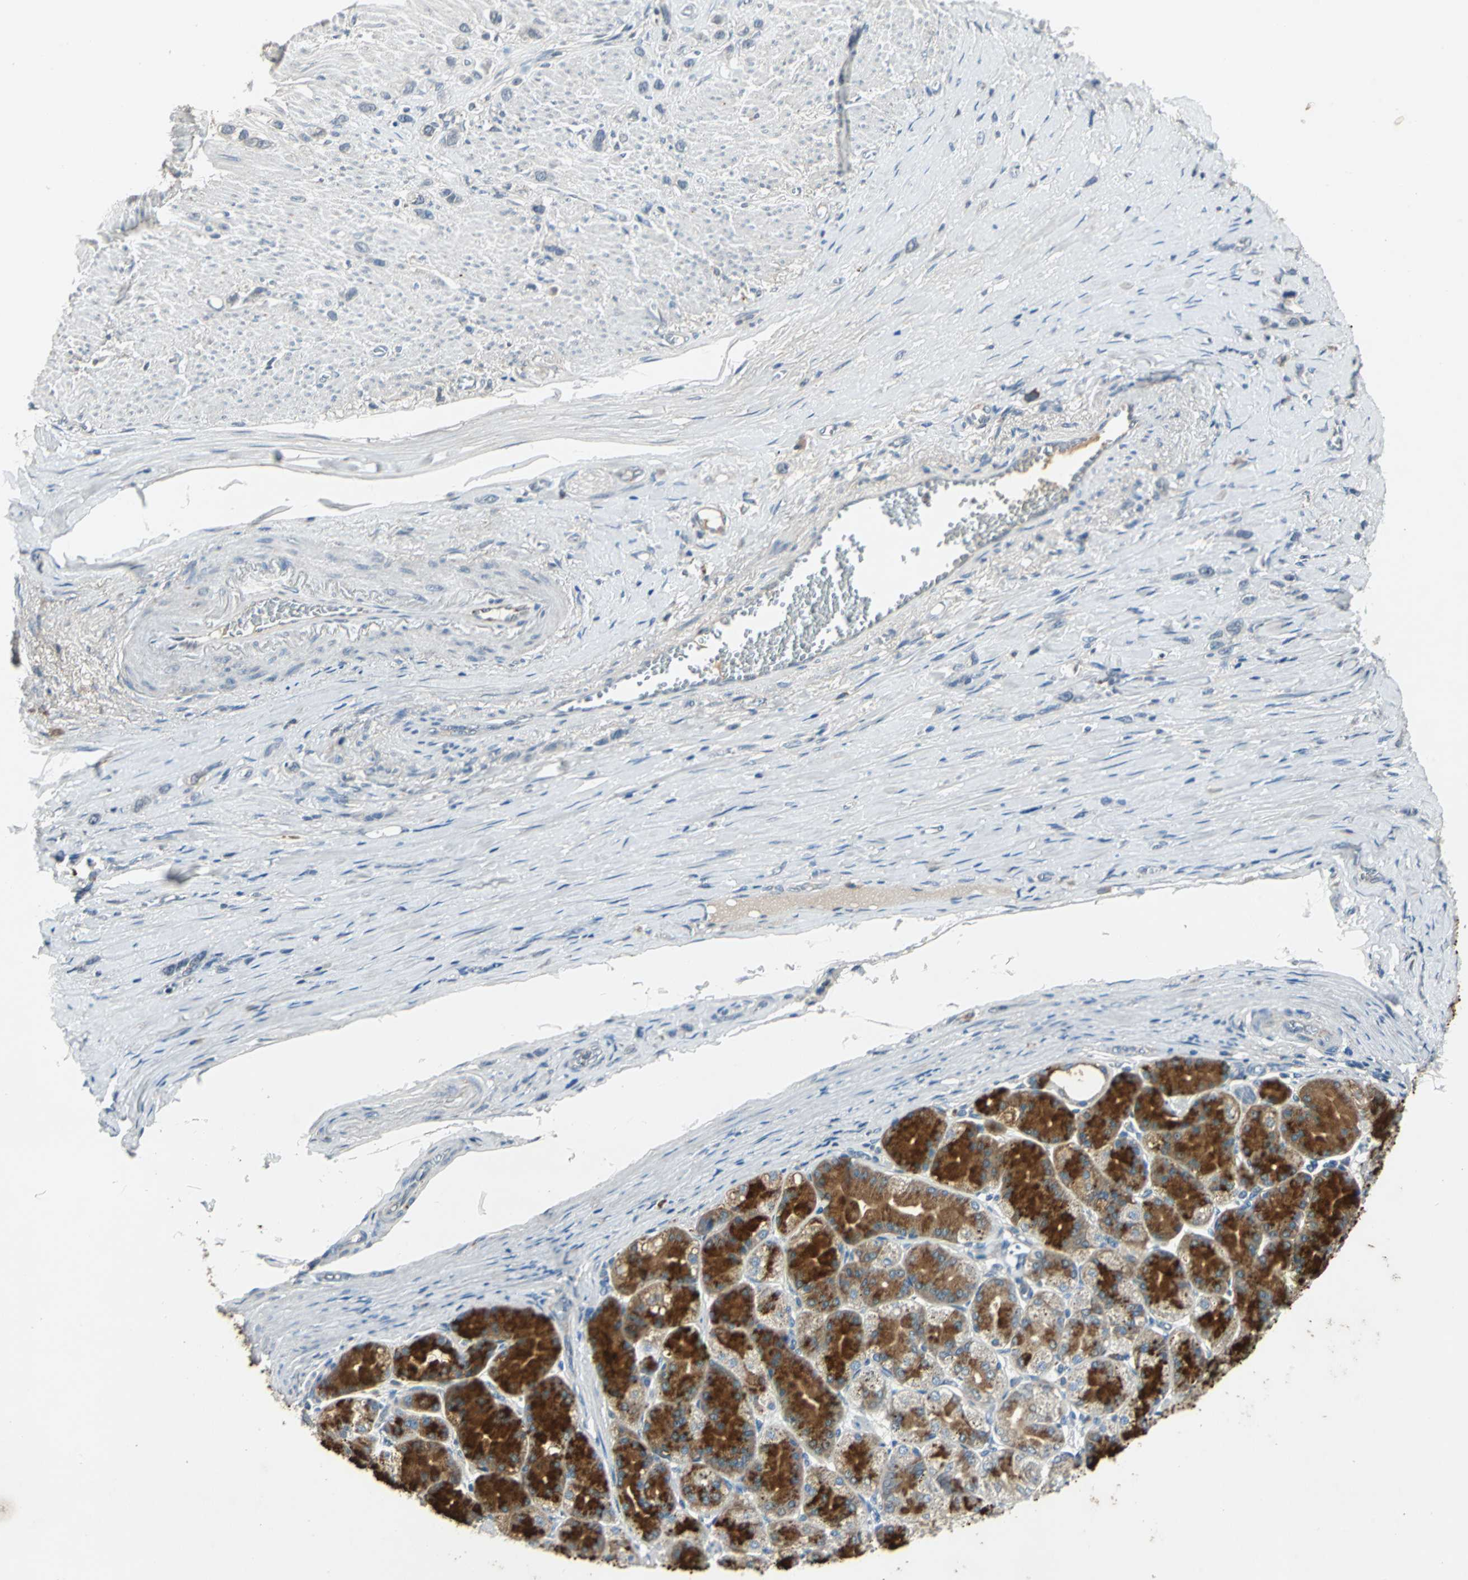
{"staining": {"intensity": "negative", "quantity": "none", "location": "none"}, "tissue": "stomach cancer", "cell_type": "Tumor cells", "image_type": "cancer", "snomed": [{"axis": "morphology", "description": "Normal tissue, NOS"}, {"axis": "morphology", "description": "Adenocarcinoma, NOS"}, {"axis": "morphology", "description": "Adenocarcinoma, High grade"}, {"axis": "topography", "description": "Stomach, upper"}, {"axis": "topography", "description": "Stomach"}], "caption": "Immunohistochemistry (IHC) of stomach cancer (adenocarcinoma) demonstrates no positivity in tumor cells. (Stains: DAB (3,3'-diaminobenzidine) immunohistochemistry (IHC) with hematoxylin counter stain, Microscopy: brightfield microscopy at high magnification).", "gene": "SLC2A13", "patient": {"sex": "female", "age": 65}}